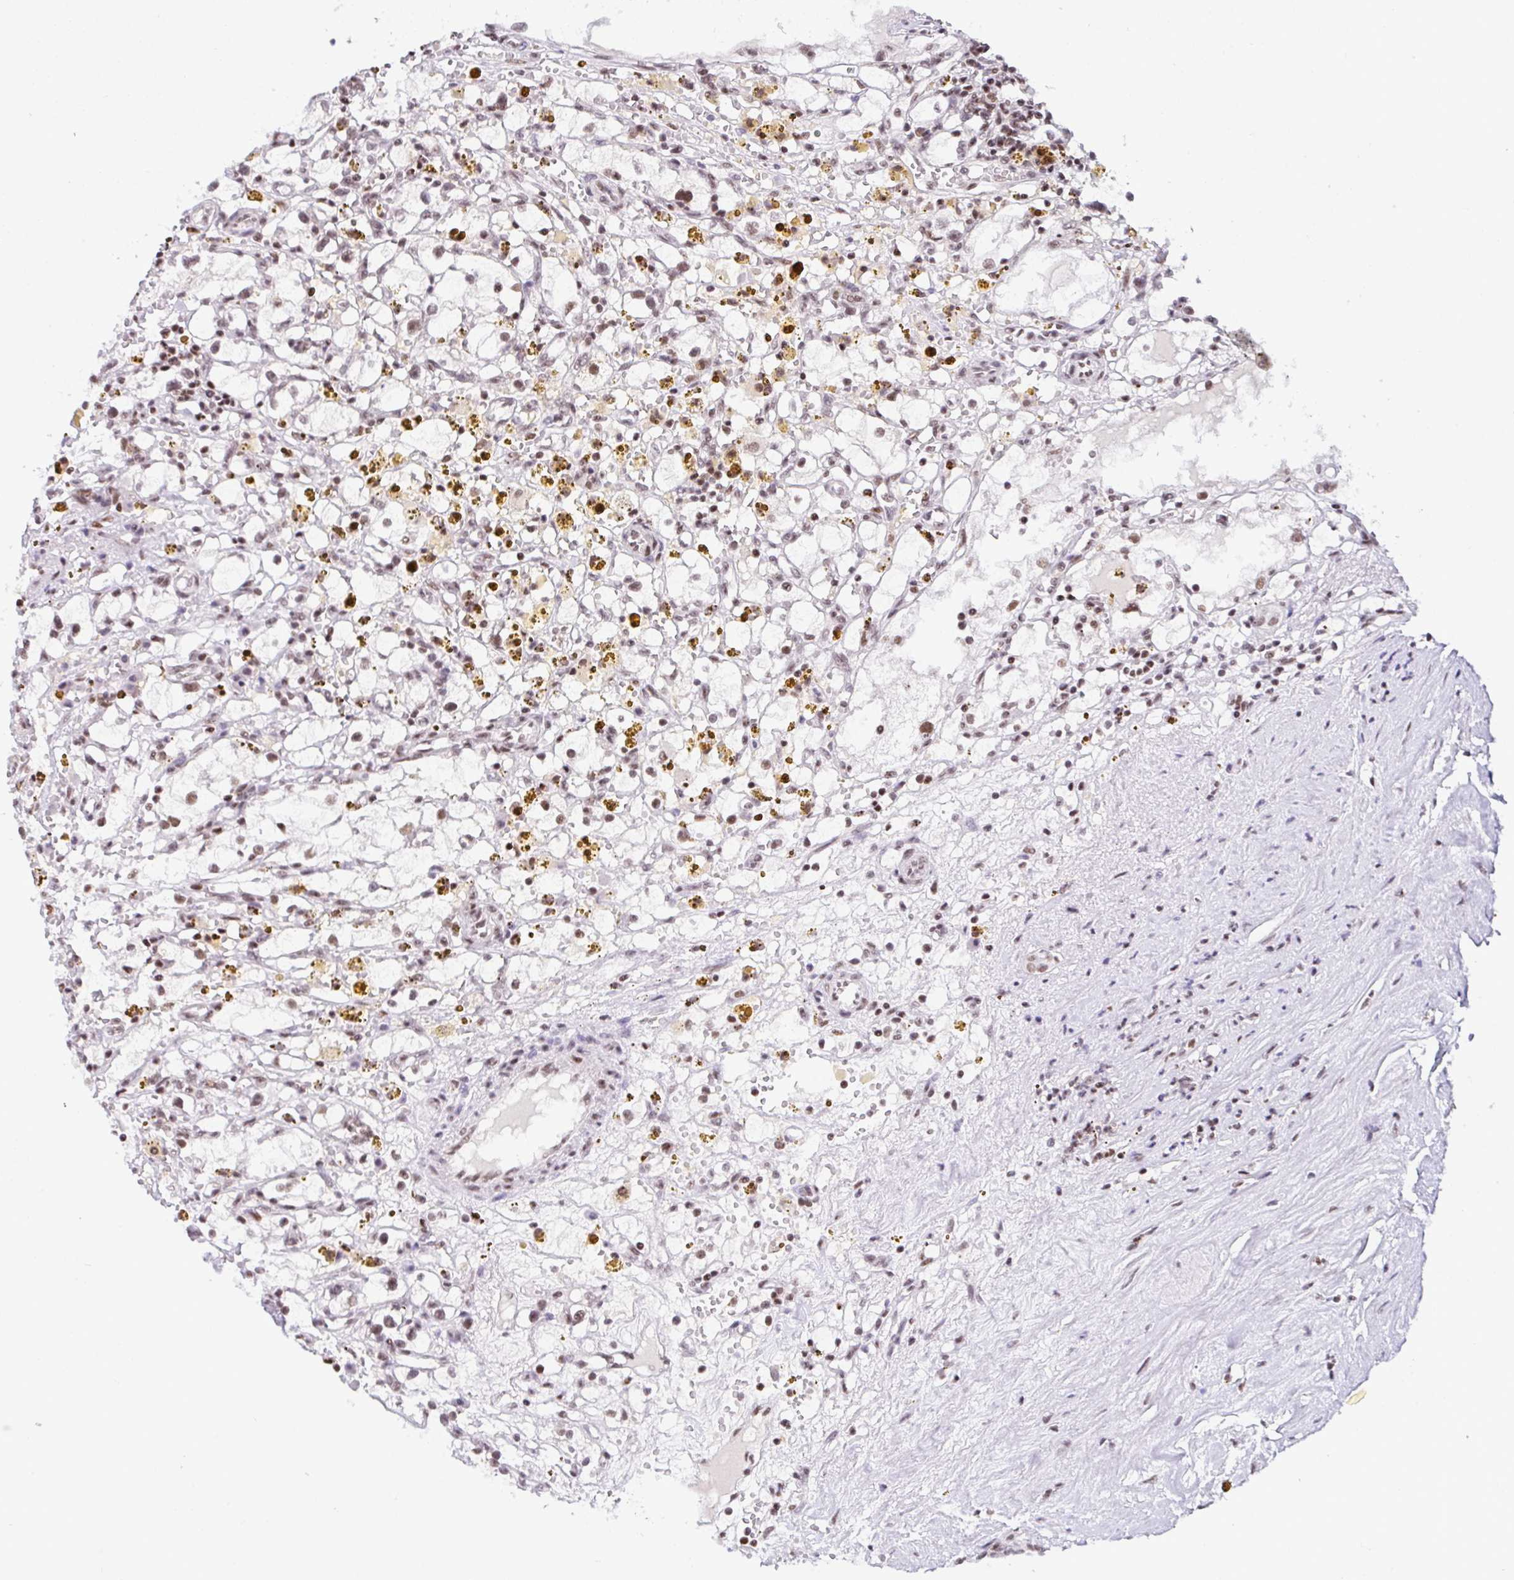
{"staining": {"intensity": "moderate", "quantity": ">75%", "location": "nuclear"}, "tissue": "renal cancer", "cell_type": "Tumor cells", "image_type": "cancer", "snomed": [{"axis": "morphology", "description": "Adenocarcinoma, NOS"}, {"axis": "topography", "description": "Kidney"}], "caption": "Protein staining of renal cancer tissue demonstrates moderate nuclear expression in approximately >75% of tumor cells. Using DAB (3,3'-diaminobenzidine) (brown) and hematoxylin (blue) stains, captured at high magnification using brightfield microscopy.", "gene": "DR1", "patient": {"sex": "male", "age": 56}}